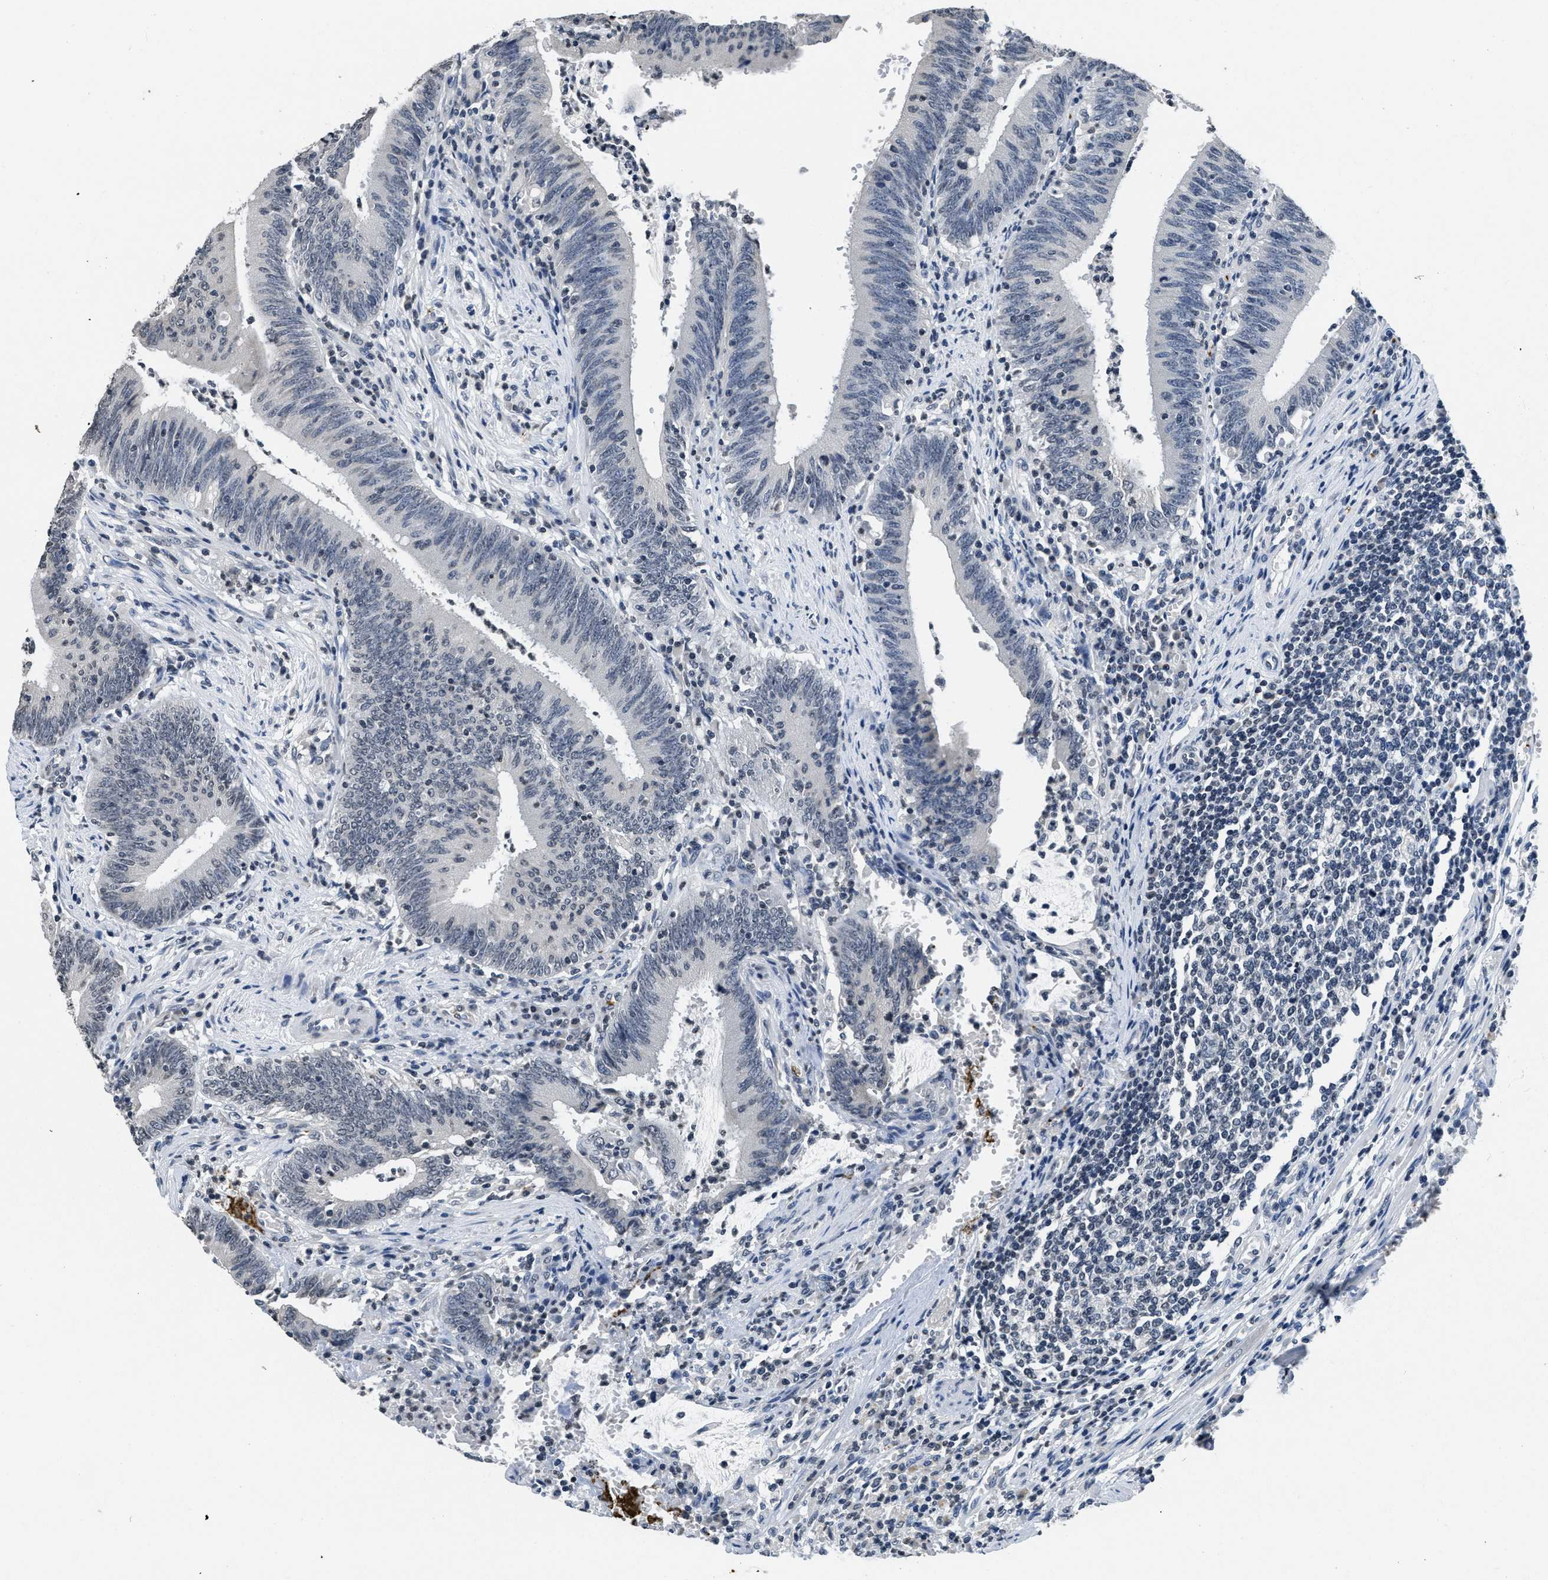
{"staining": {"intensity": "negative", "quantity": "none", "location": "none"}, "tissue": "colorectal cancer", "cell_type": "Tumor cells", "image_type": "cancer", "snomed": [{"axis": "morphology", "description": "Normal tissue, NOS"}, {"axis": "morphology", "description": "Adenocarcinoma, NOS"}, {"axis": "topography", "description": "Rectum"}], "caption": "DAB (3,3'-diaminobenzidine) immunohistochemical staining of human colorectal cancer displays no significant positivity in tumor cells.", "gene": "ITGA2B", "patient": {"sex": "female", "age": 66}}